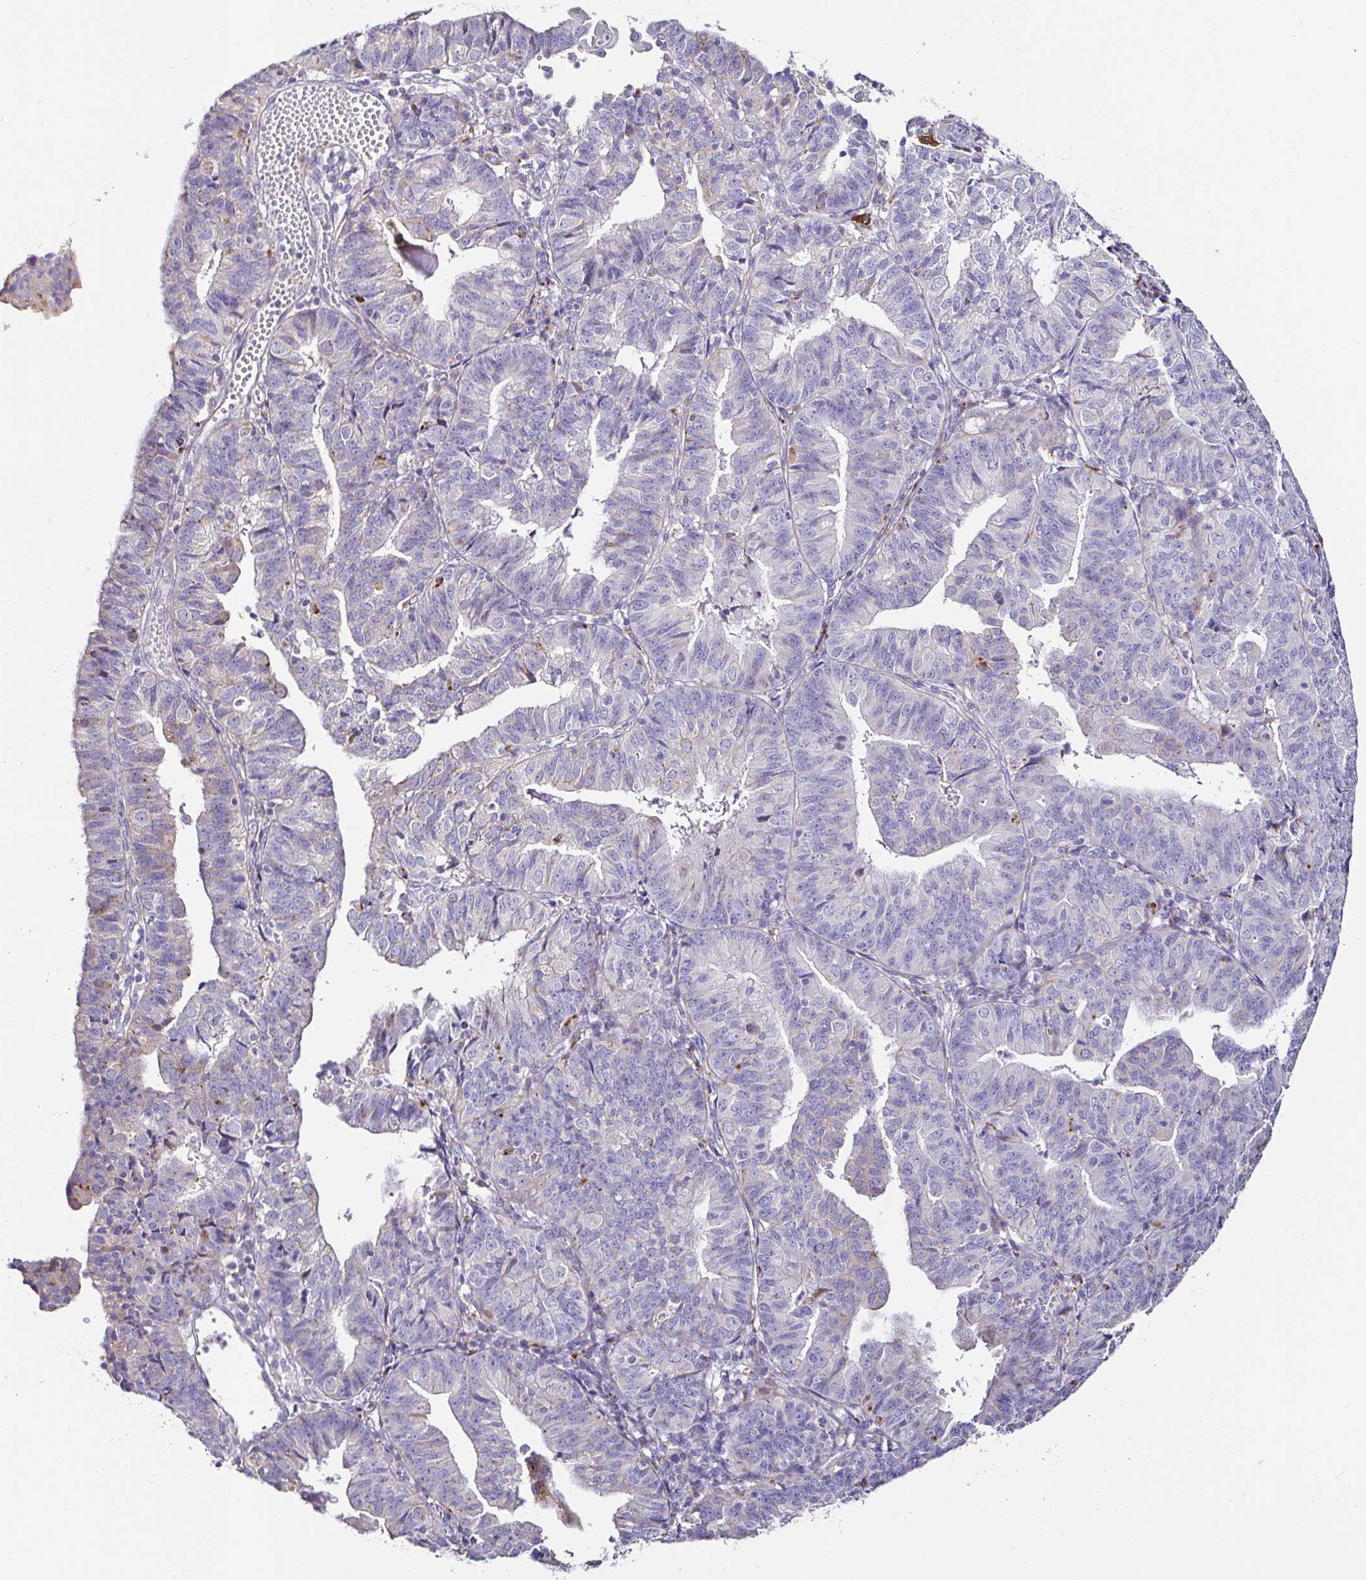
{"staining": {"intensity": "negative", "quantity": "none", "location": "none"}, "tissue": "endometrial cancer", "cell_type": "Tumor cells", "image_type": "cancer", "snomed": [{"axis": "morphology", "description": "Adenocarcinoma, NOS"}, {"axis": "topography", "description": "Endometrium"}], "caption": "This is an immunohistochemistry micrograph of endometrial adenocarcinoma. There is no staining in tumor cells.", "gene": "GALNS", "patient": {"sex": "female", "age": 56}}